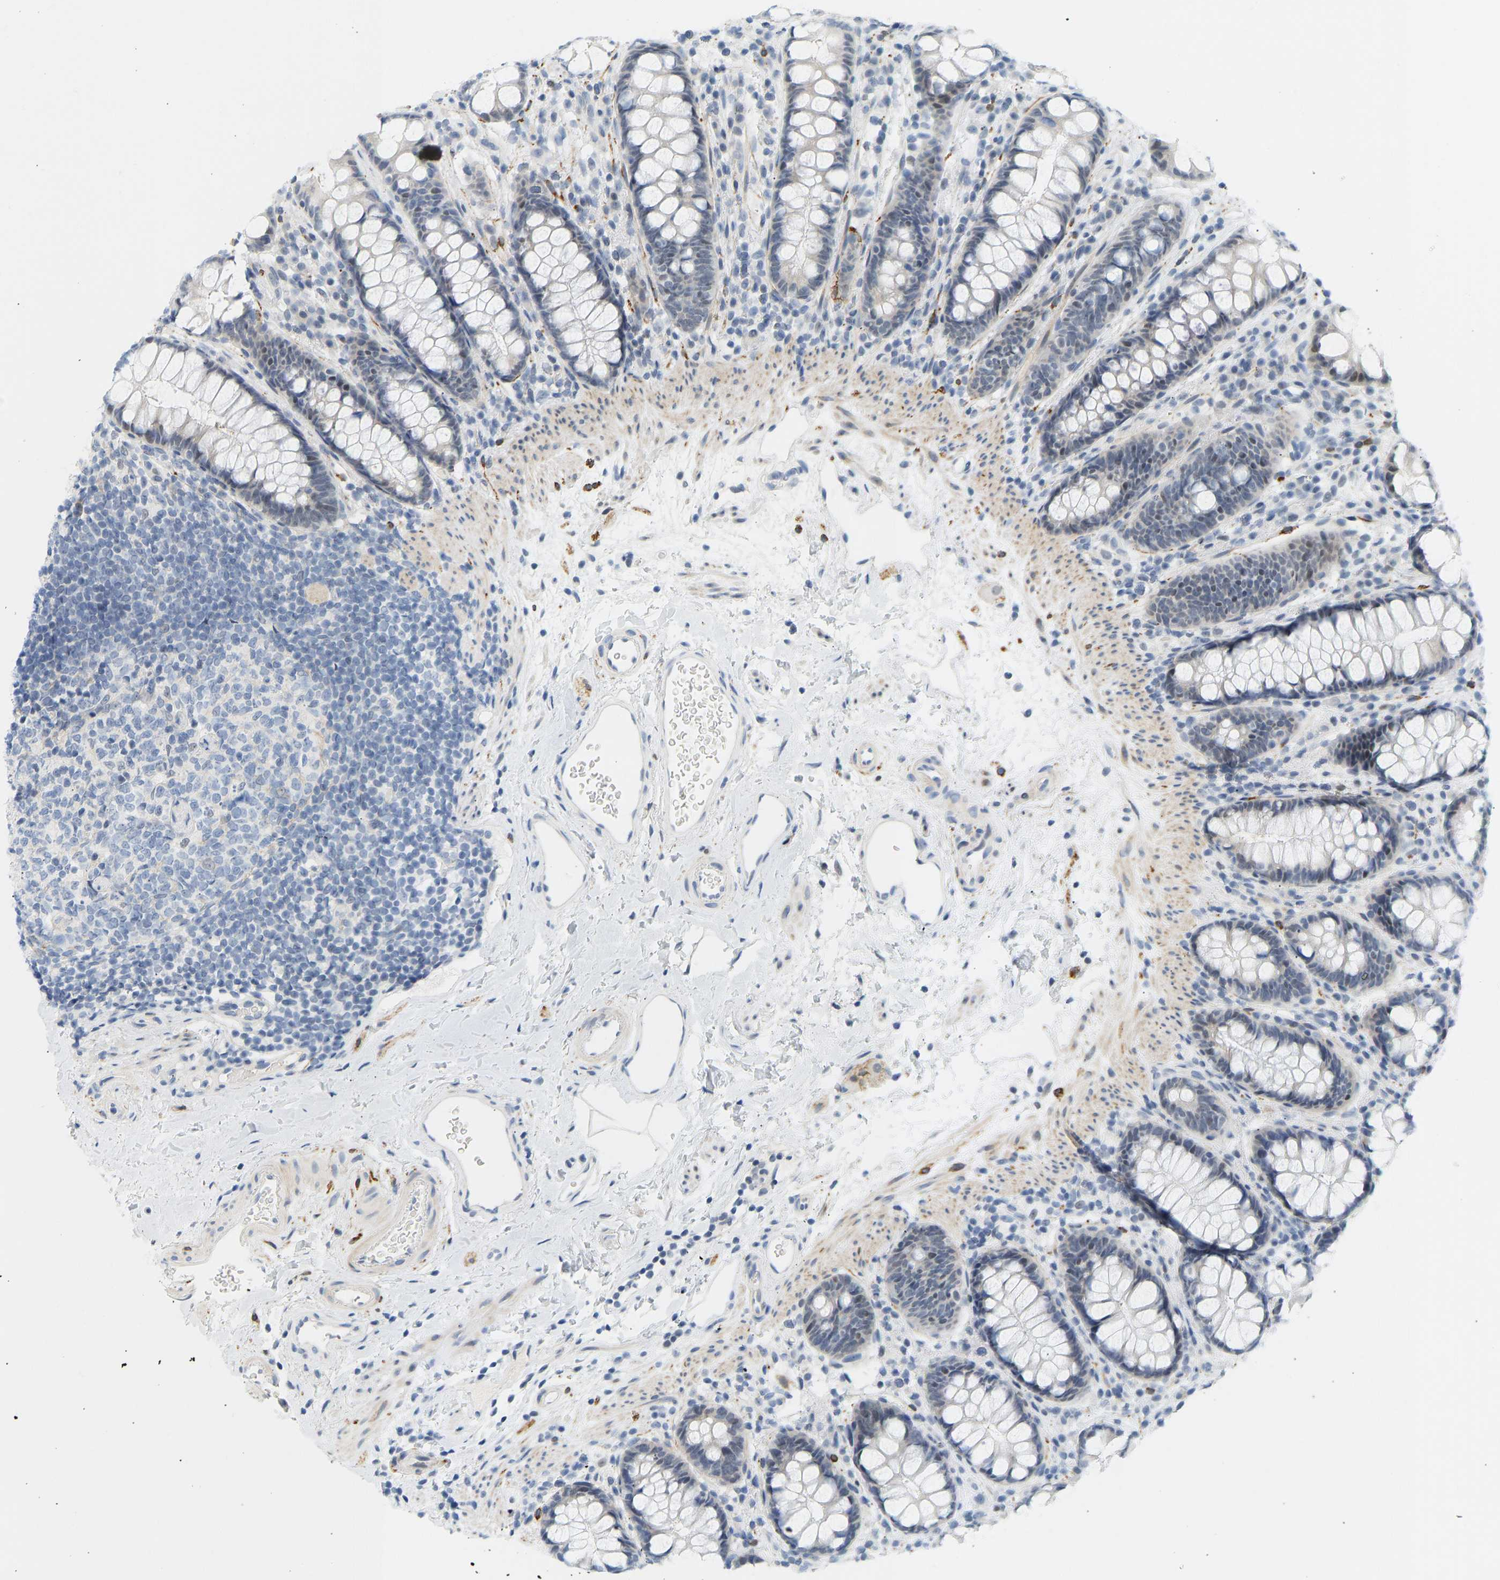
{"staining": {"intensity": "weak", "quantity": "<25%", "location": "nuclear"}, "tissue": "rectum", "cell_type": "Glandular cells", "image_type": "normal", "snomed": [{"axis": "morphology", "description": "Normal tissue, NOS"}, {"axis": "topography", "description": "Rectum"}], "caption": "The photomicrograph demonstrates no staining of glandular cells in unremarkable rectum. (DAB (3,3'-diaminobenzidine) immunohistochemistry (IHC) visualized using brightfield microscopy, high magnification).", "gene": "BAG1", "patient": {"sex": "female", "age": 65}}